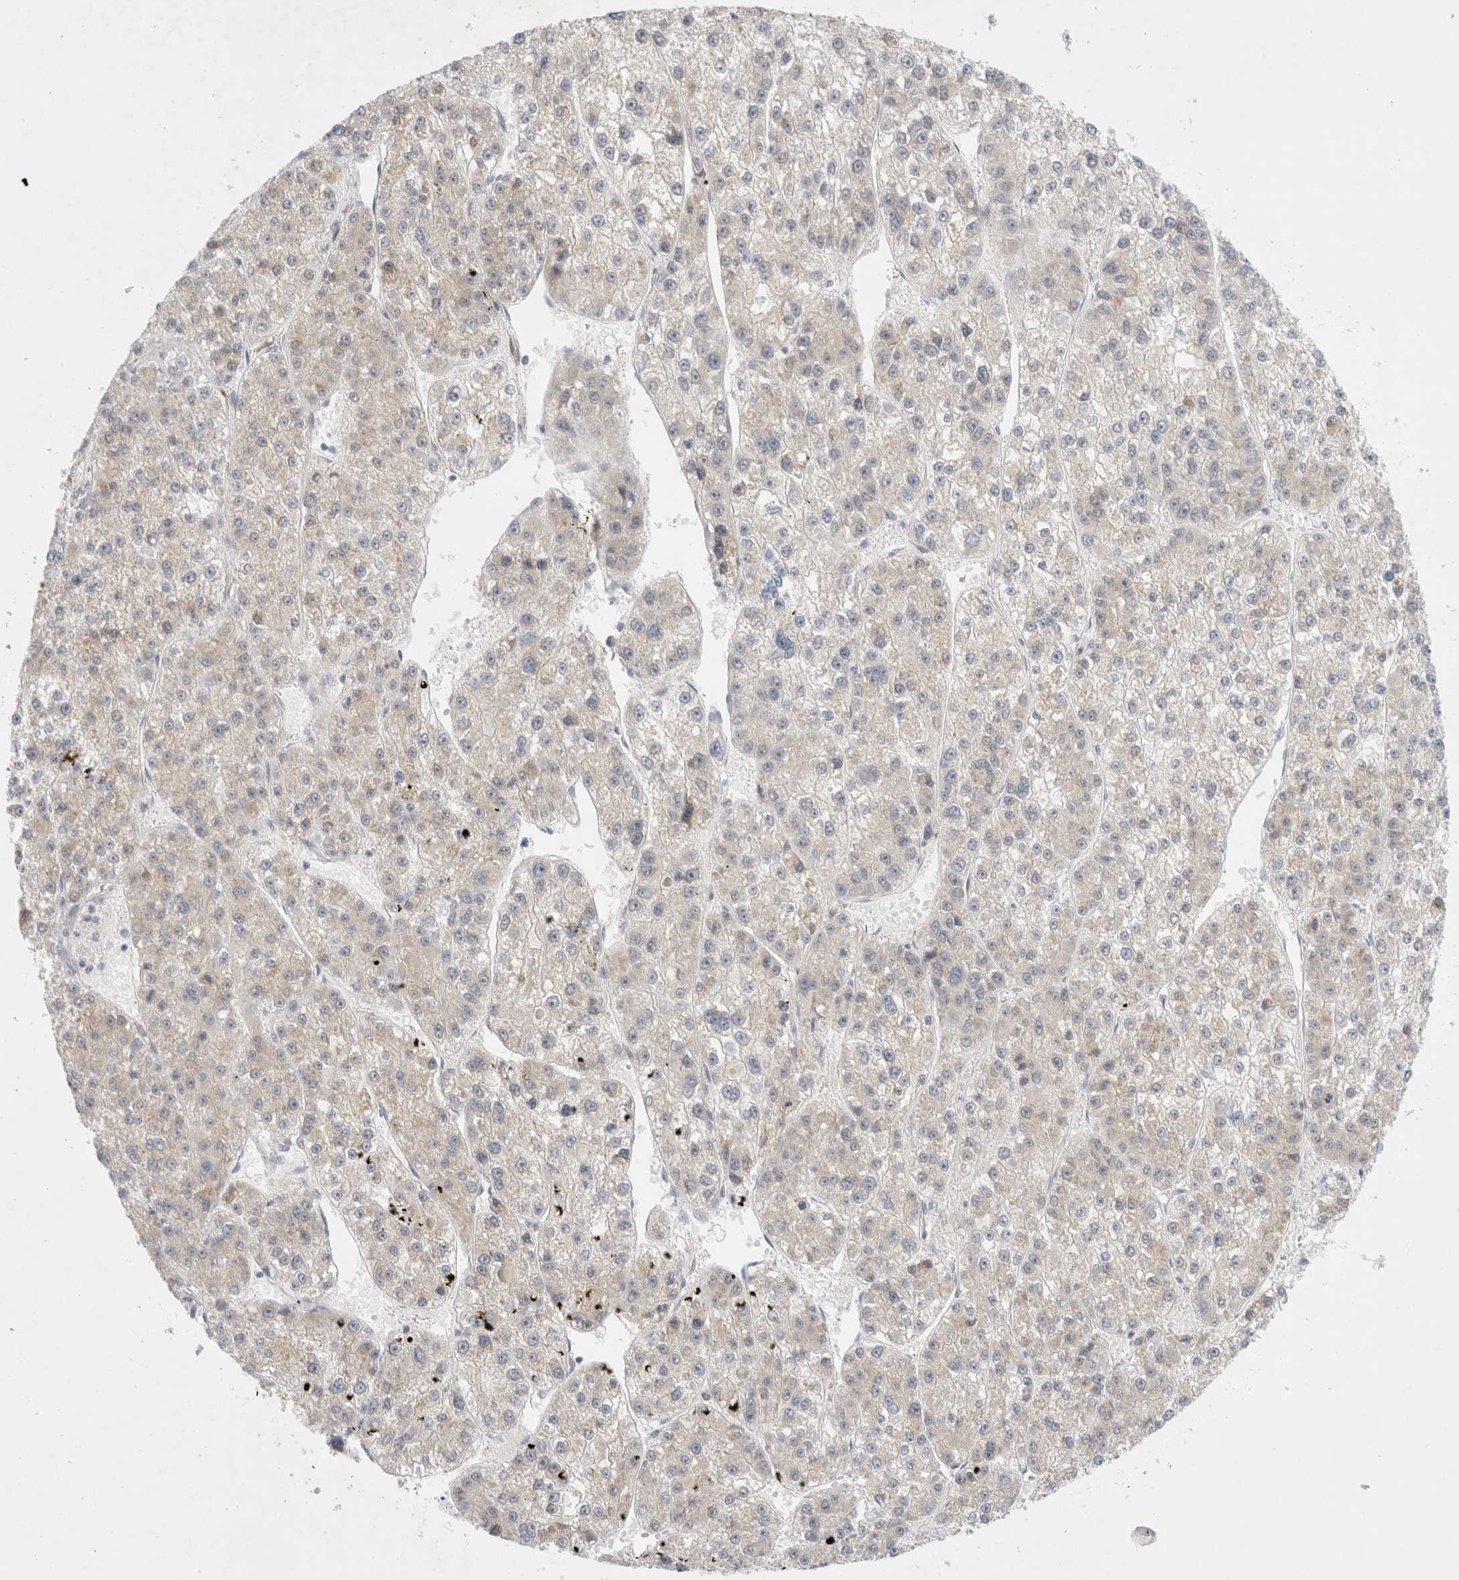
{"staining": {"intensity": "weak", "quantity": "<25%", "location": "cytoplasmic/membranous"}, "tissue": "liver cancer", "cell_type": "Tumor cells", "image_type": "cancer", "snomed": [{"axis": "morphology", "description": "Carcinoma, Hepatocellular, NOS"}, {"axis": "topography", "description": "Liver"}], "caption": "IHC of liver cancer (hepatocellular carcinoma) shows no expression in tumor cells. (Brightfield microscopy of DAB (3,3'-diaminobenzidine) immunohistochemistry at high magnification).", "gene": "TRMT1L", "patient": {"sex": "female", "age": 73}}